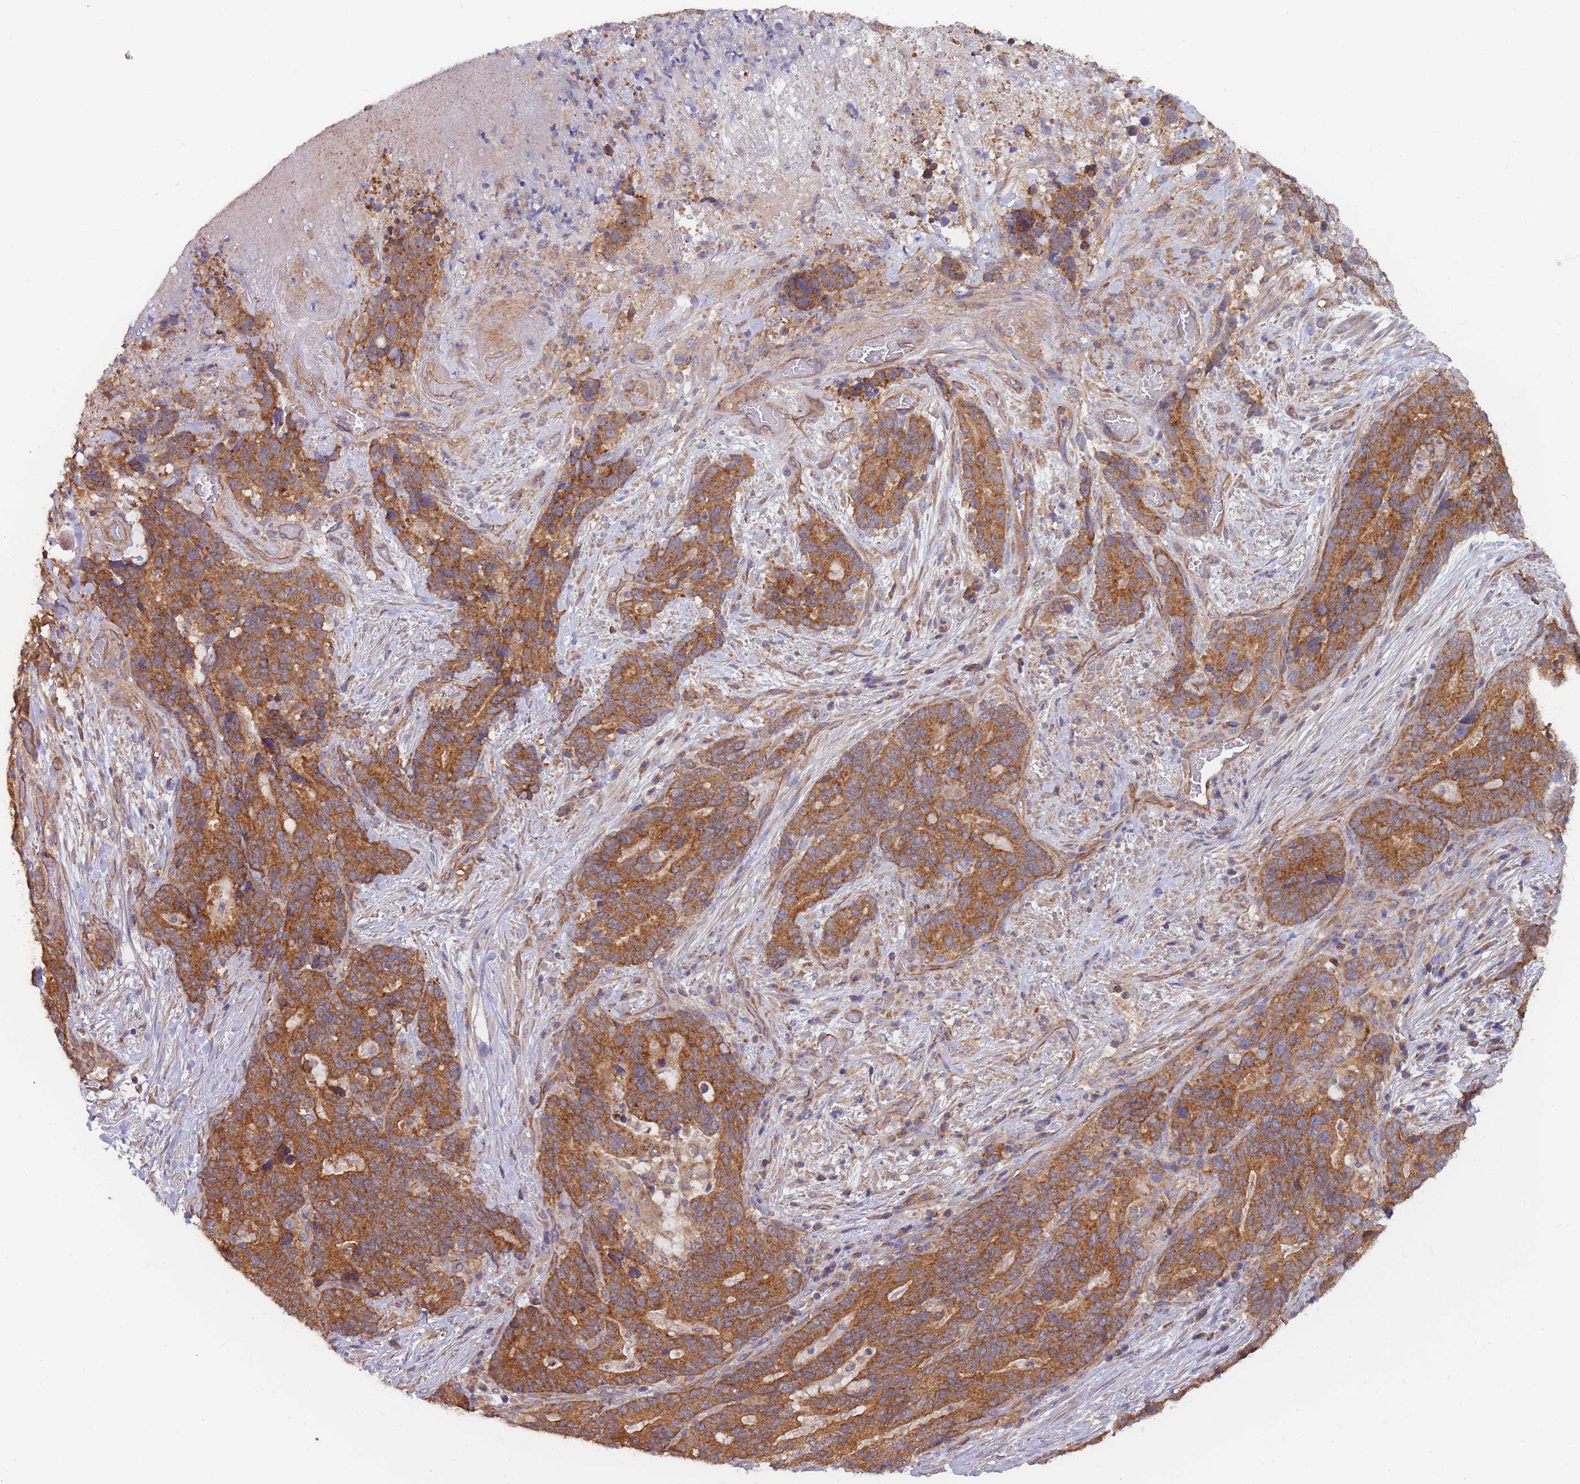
{"staining": {"intensity": "strong", "quantity": ">75%", "location": "cytoplasmic/membranous"}, "tissue": "stomach cancer", "cell_type": "Tumor cells", "image_type": "cancer", "snomed": [{"axis": "morphology", "description": "Normal tissue, NOS"}, {"axis": "morphology", "description": "Adenocarcinoma, NOS"}, {"axis": "topography", "description": "Stomach"}], "caption": "Protein staining of adenocarcinoma (stomach) tissue reveals strong cytoplasmic/membranous positivity in about >75% of tumor cells.", "gene": "MRPS18B", "patient": {"sex": "female", "age": 64}}